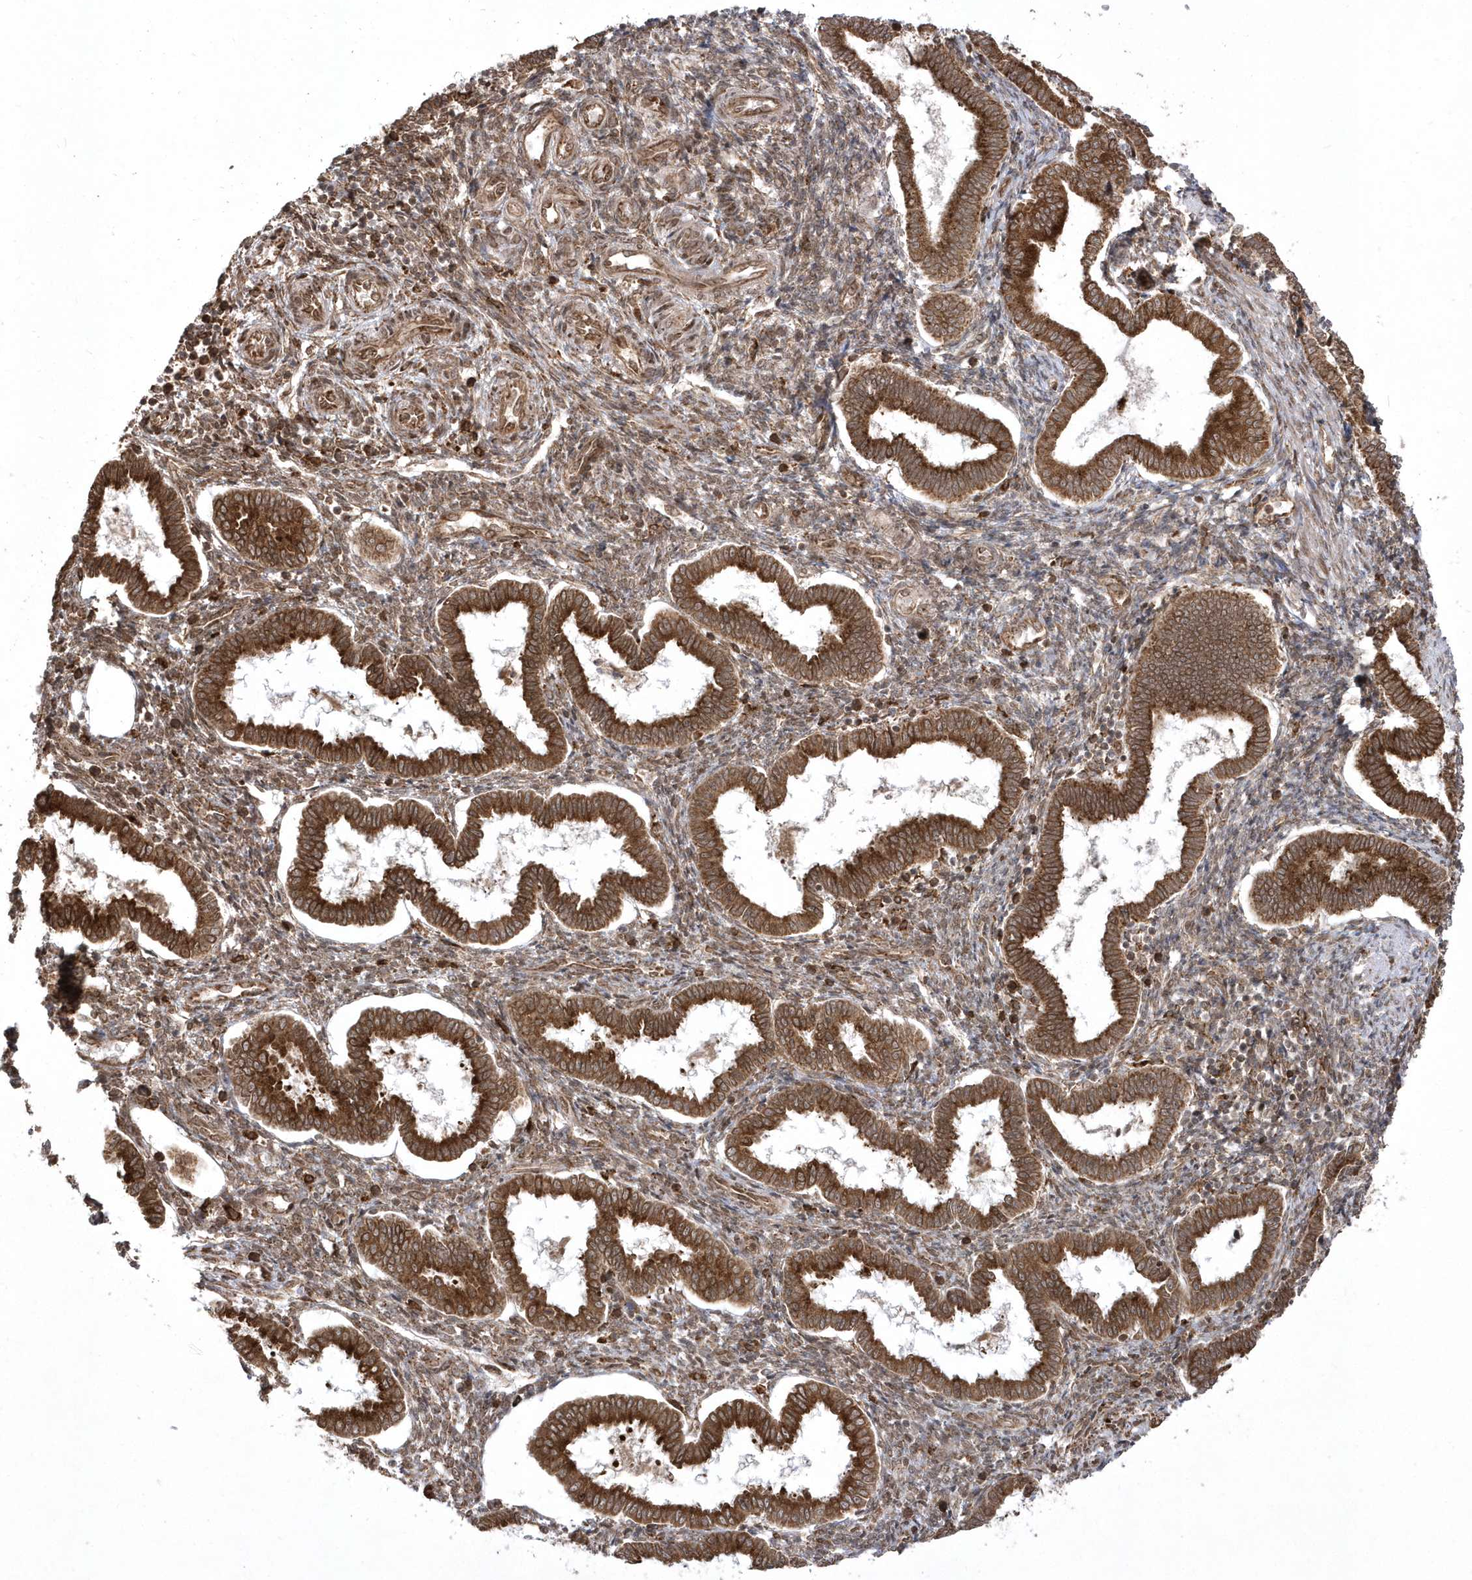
{"staining": {"intensity": "moderate", "quantity": ">75%", "location": "cytoplasmic/membranous"}, "tissue": "endometrium", "cell_type": "Cells in endometrial stroma", "image_type": "normal", "snomed": [{"axis": "morphology", "description": "Normal tissue, NOS"}, {"axis": "topography", "description": "Endometrium"}], "caption": "Endometrium stained for a protein reveals moderate cytoplasmic/membranous positivity in cells in endometrial stroma. (DAB (3,3'-diaminobenzidine) IHC with brightfield microscopy, high magnification).", "gene": "EPC2", "patient": {"sex": "female", "age": 24}}